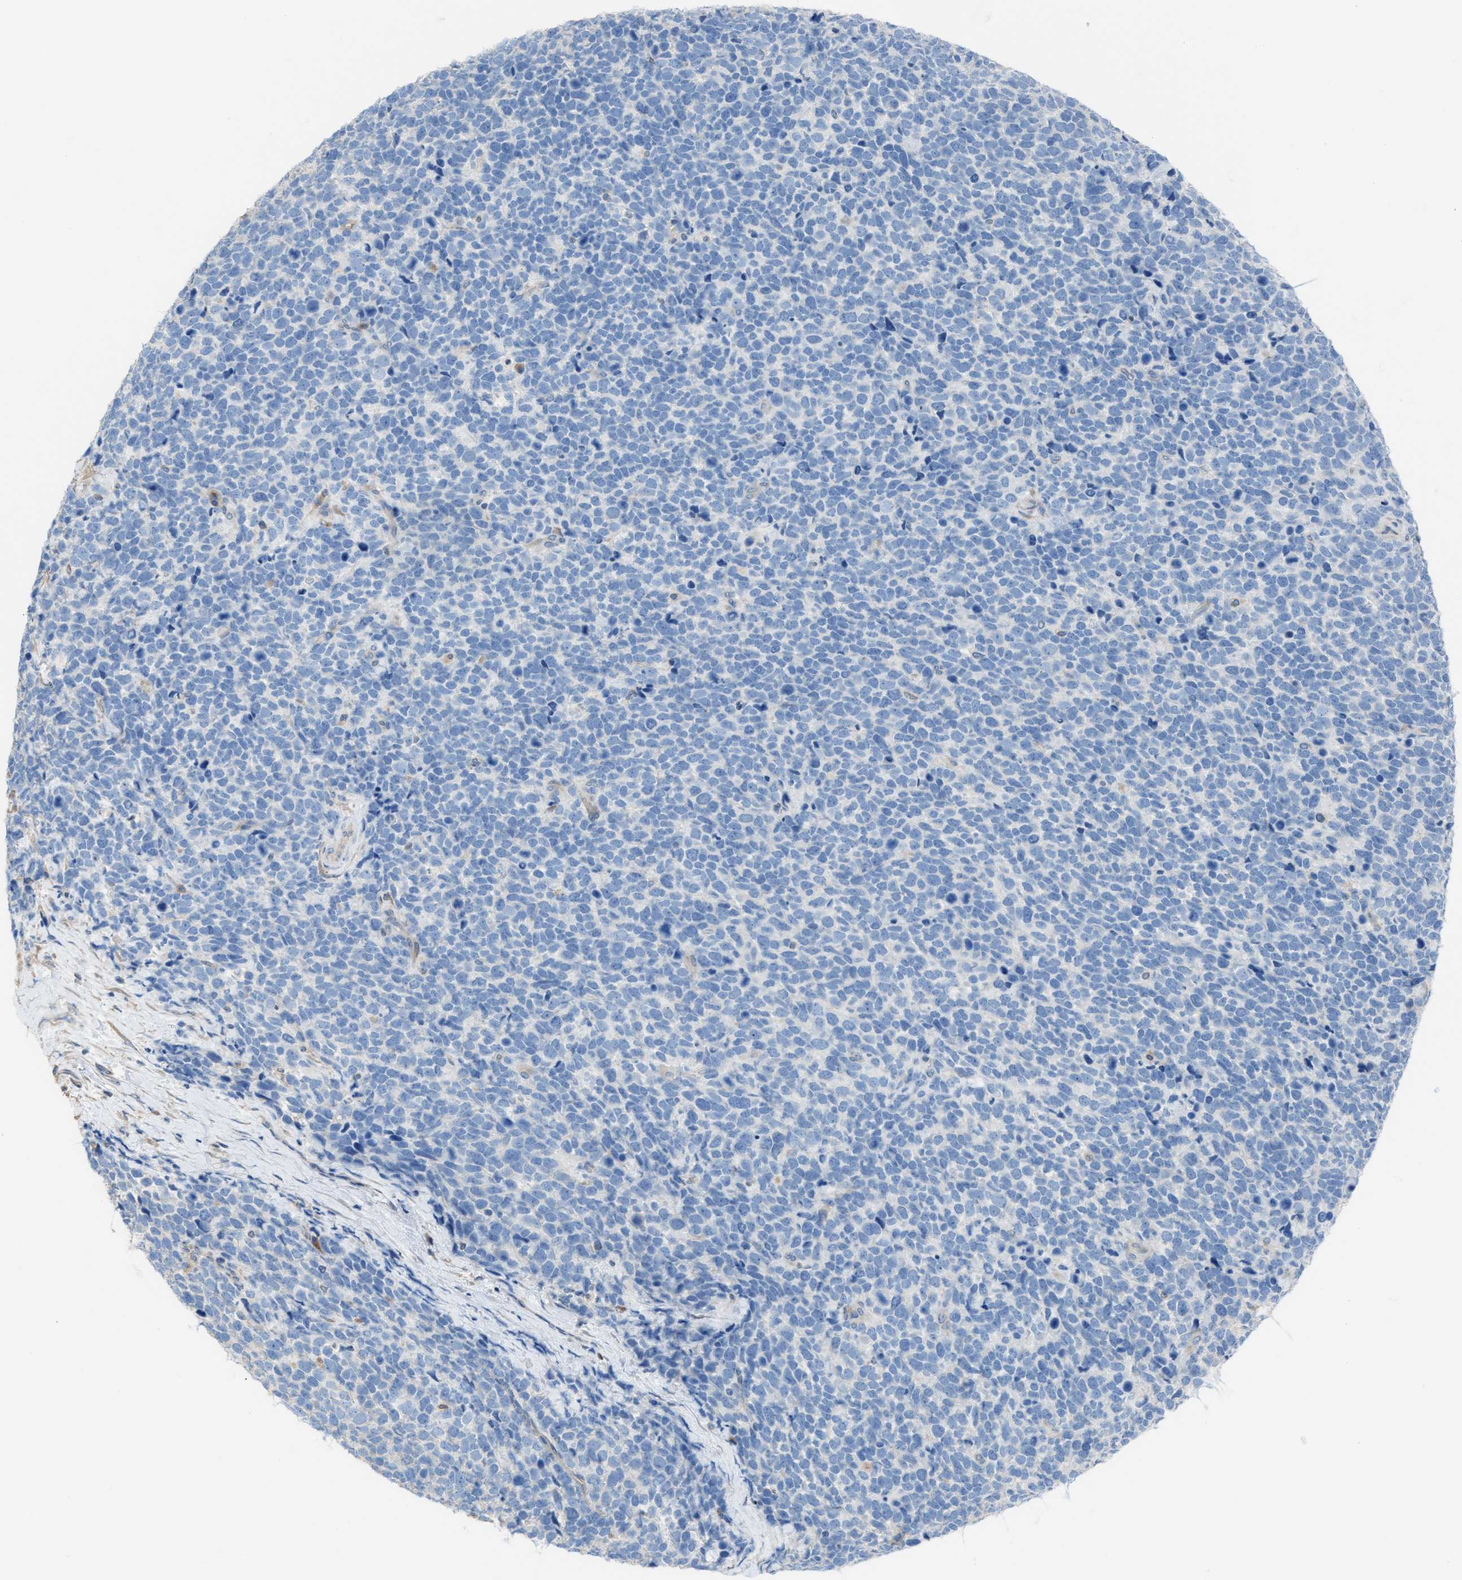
{"staining": {"intensity": "negative", "quantity": "none", "location": "none"}, "tissue": "urothelial cancer", "cell_type": "Tumor cells", "image_type": "cancer", "snomed": [{"axis": "morphology", "description": "Urothelial carcinoma, High grade"}, {"axis": "topography", "description": "Urinary bladder"}], "caption": "Urothelial carcinoma (high-grade) was stained to show a protein in brown. There is no significant positivity in tumor cells. The staining is performed using DAB (3,3'-diaminobenzidine) brown chromogen with nuclei counter-stained in using hematoxylin.", "gene": "NQO2", "patient": {"sex": "female", "age": 82}}